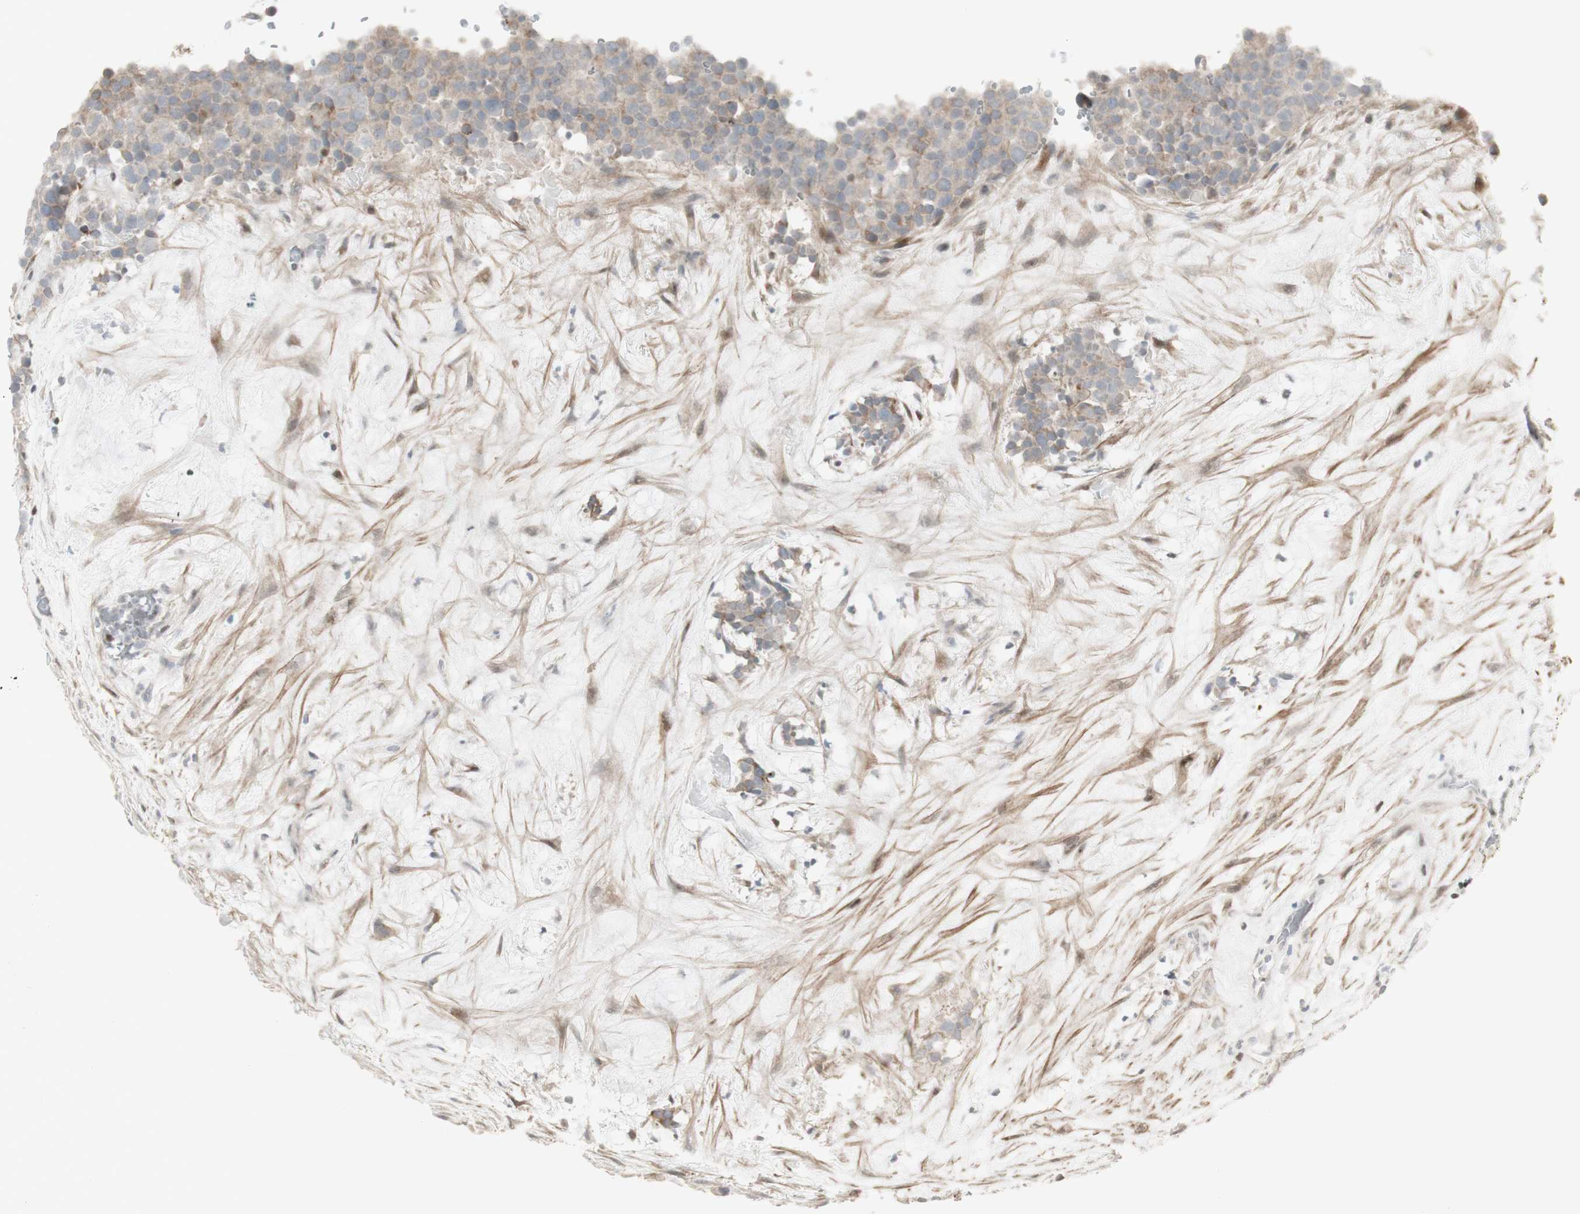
{"staining": {"intensity": "weak", "quantity": "<25%", "location": "cytoplasmic/membranous"}, "tissue": "testis cancer", "cell_type": "Tumor cells", "image_type": "cancer", "snomed": [{"axis": "morphology", "description": "Seminoma, NOS"}, {"axis": "topography", "description": "Testis"}], "caption": "The photomicrograph shows no staining of tumor cells in testis cancer (seminoma).", "gene": "C1orf116", "patient": {"sex": "male", "age": 71}}